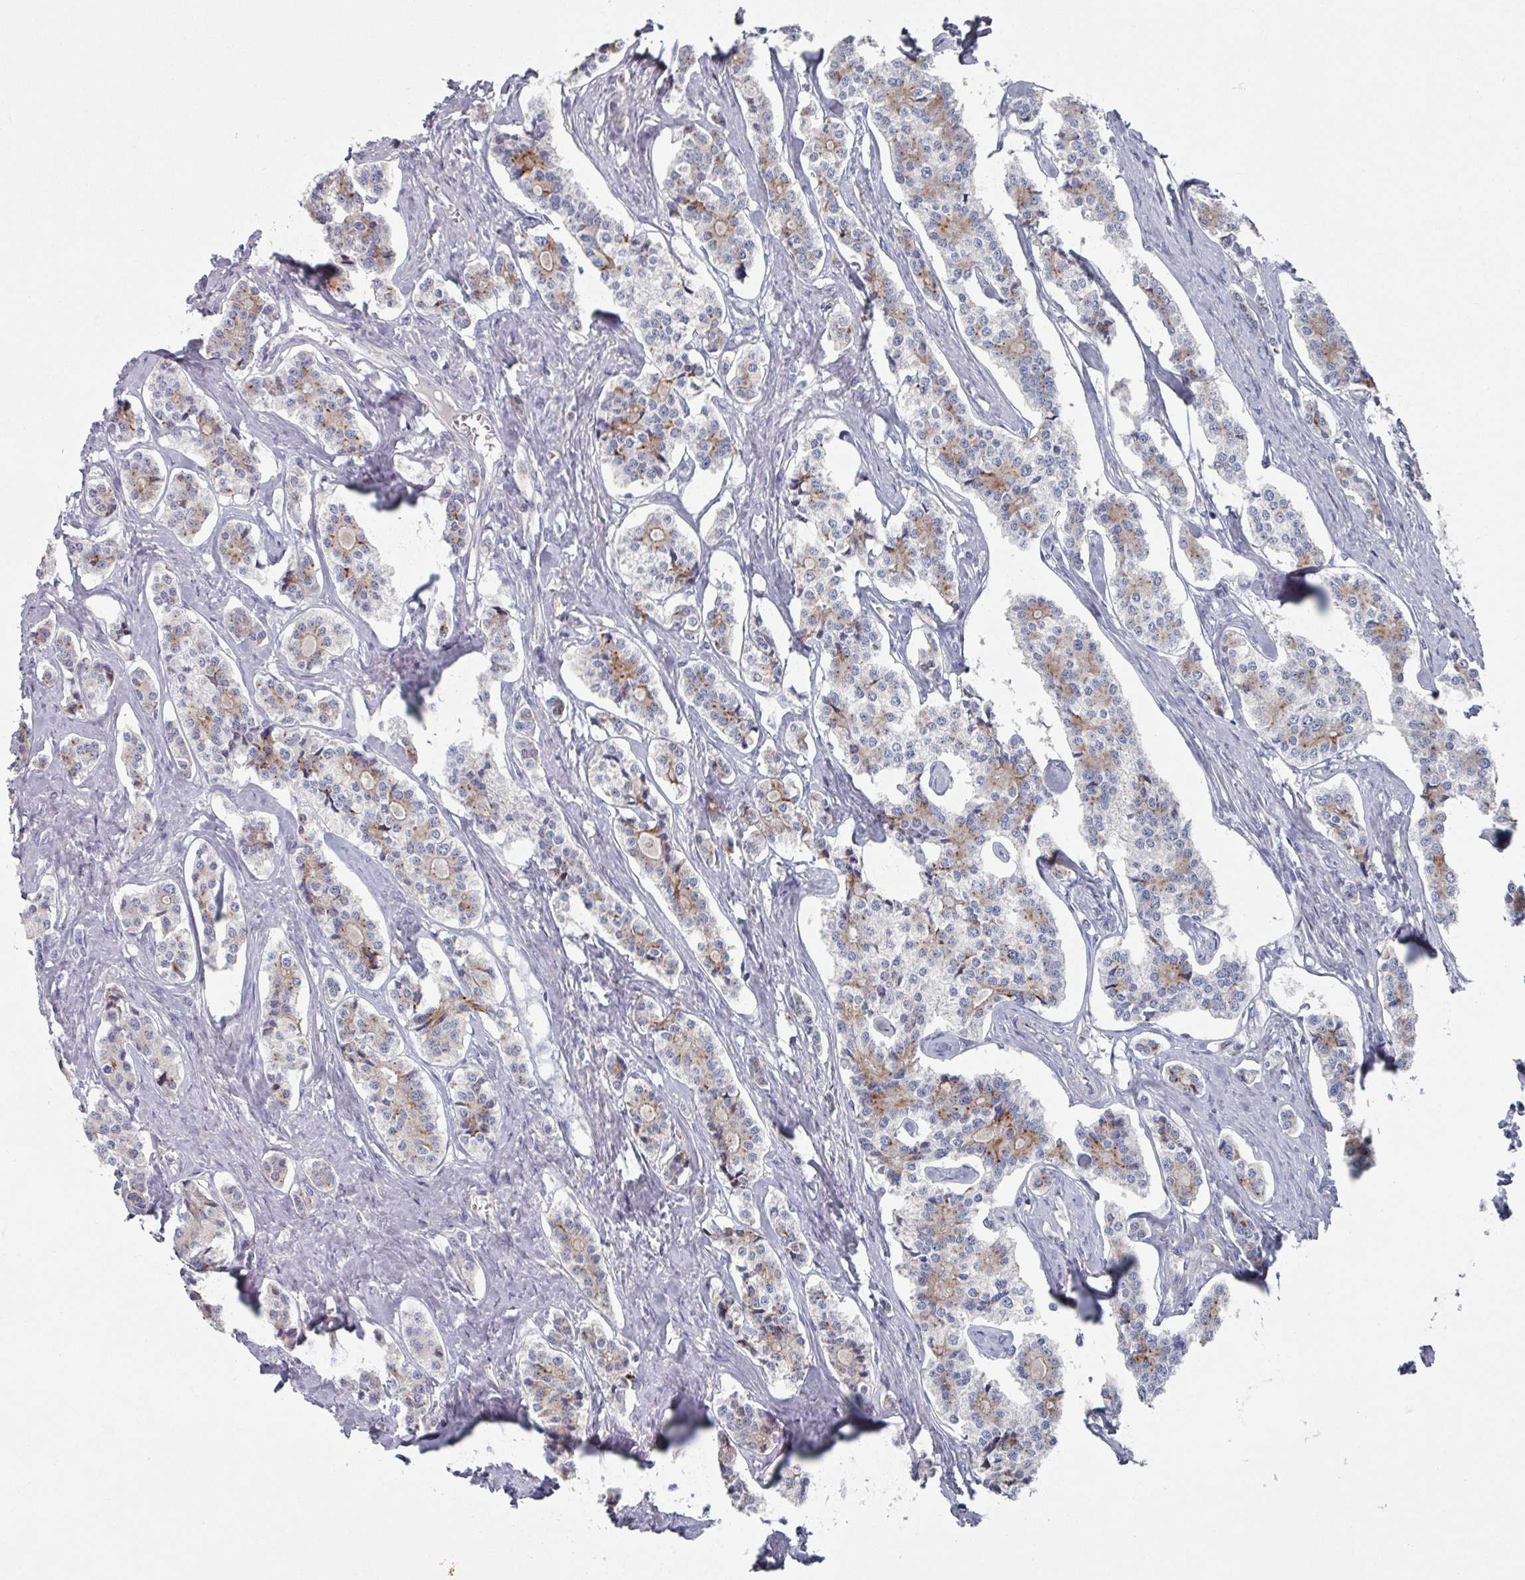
{"staining": {"intensity": "weak", "quantity": "25%-75%", "location": "cytoplasmic/membranous"}, "tissue": "carcinoid", "cell_type": "Tumor cells", "image_type": "cancer", "snomed": [{"axis": "morphology", "description": "Carcinoid, malignant, NOS"}, {"axis": "topography", "description": "Small intestine"}], "caption": "Immunohistochemical staining of human carcinoid exhibits weak cytoplasmic/membranous protein expression in approximately 25%-75% of tumor cells. (Brightfield microscopy of DAB IHC at high magnification).", "gene": "EFL1", "patient": {"sex": "male", "age": 63}}